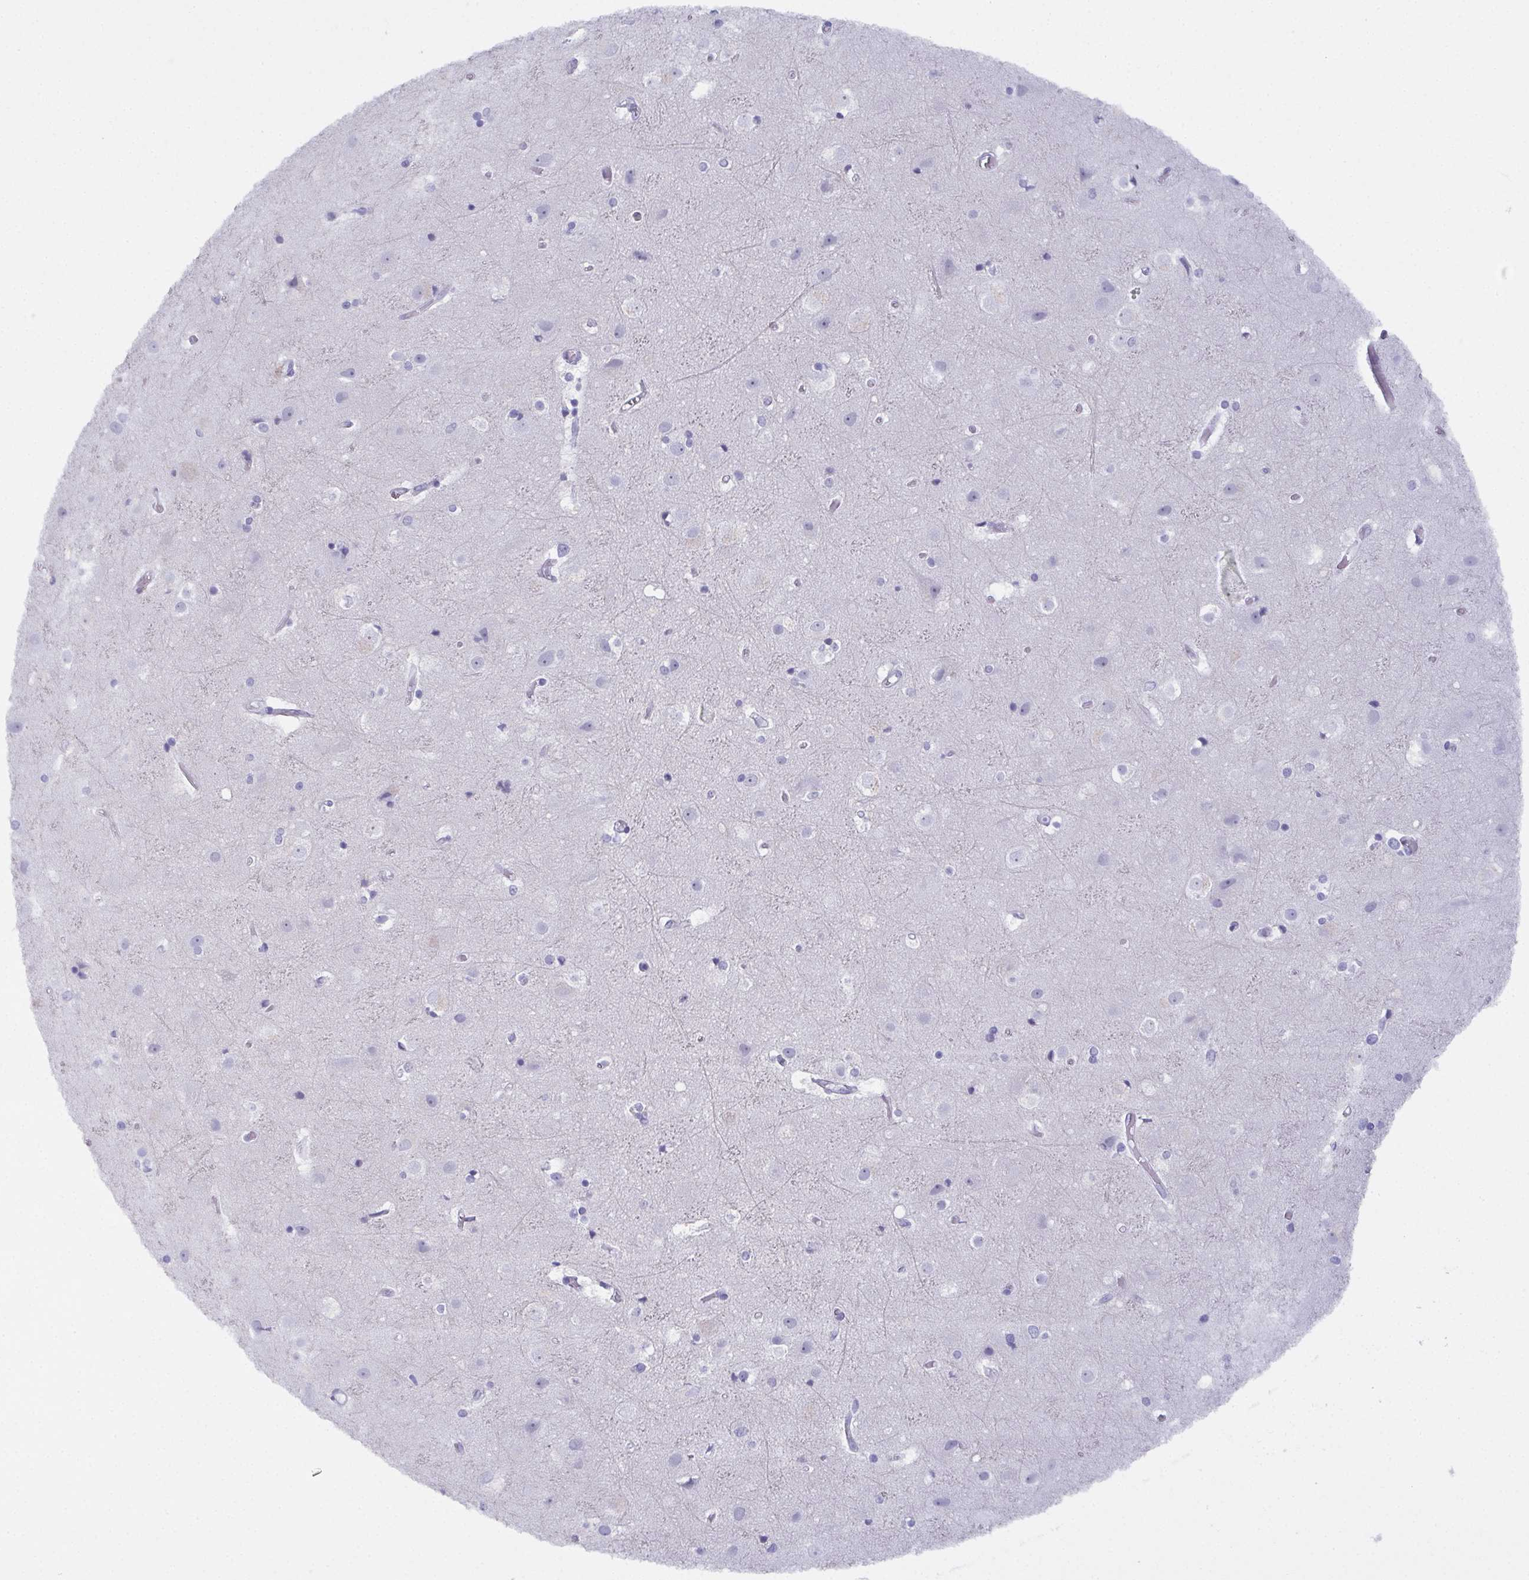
{"staining": {"intensity": "negative", "quantity": "none", "location": "none"}, "tissue": "cerebral cortex", "cell_type": "Endothelial cells", "image_type": "normal", "snomed": [{"axis": "morphology", "description": "Normal tissue, NOS"}, {"axis": "topography", "description": "Cerebral cortex"}], "caption": "This is a photomicrograph of immunohistochemistry (IHC) staining of unremarkable cerebral cortex, which shows no positivity in endothelial cells.", "gene": "SLC36A2", "patient": {"sex": "female", "age": 52}}